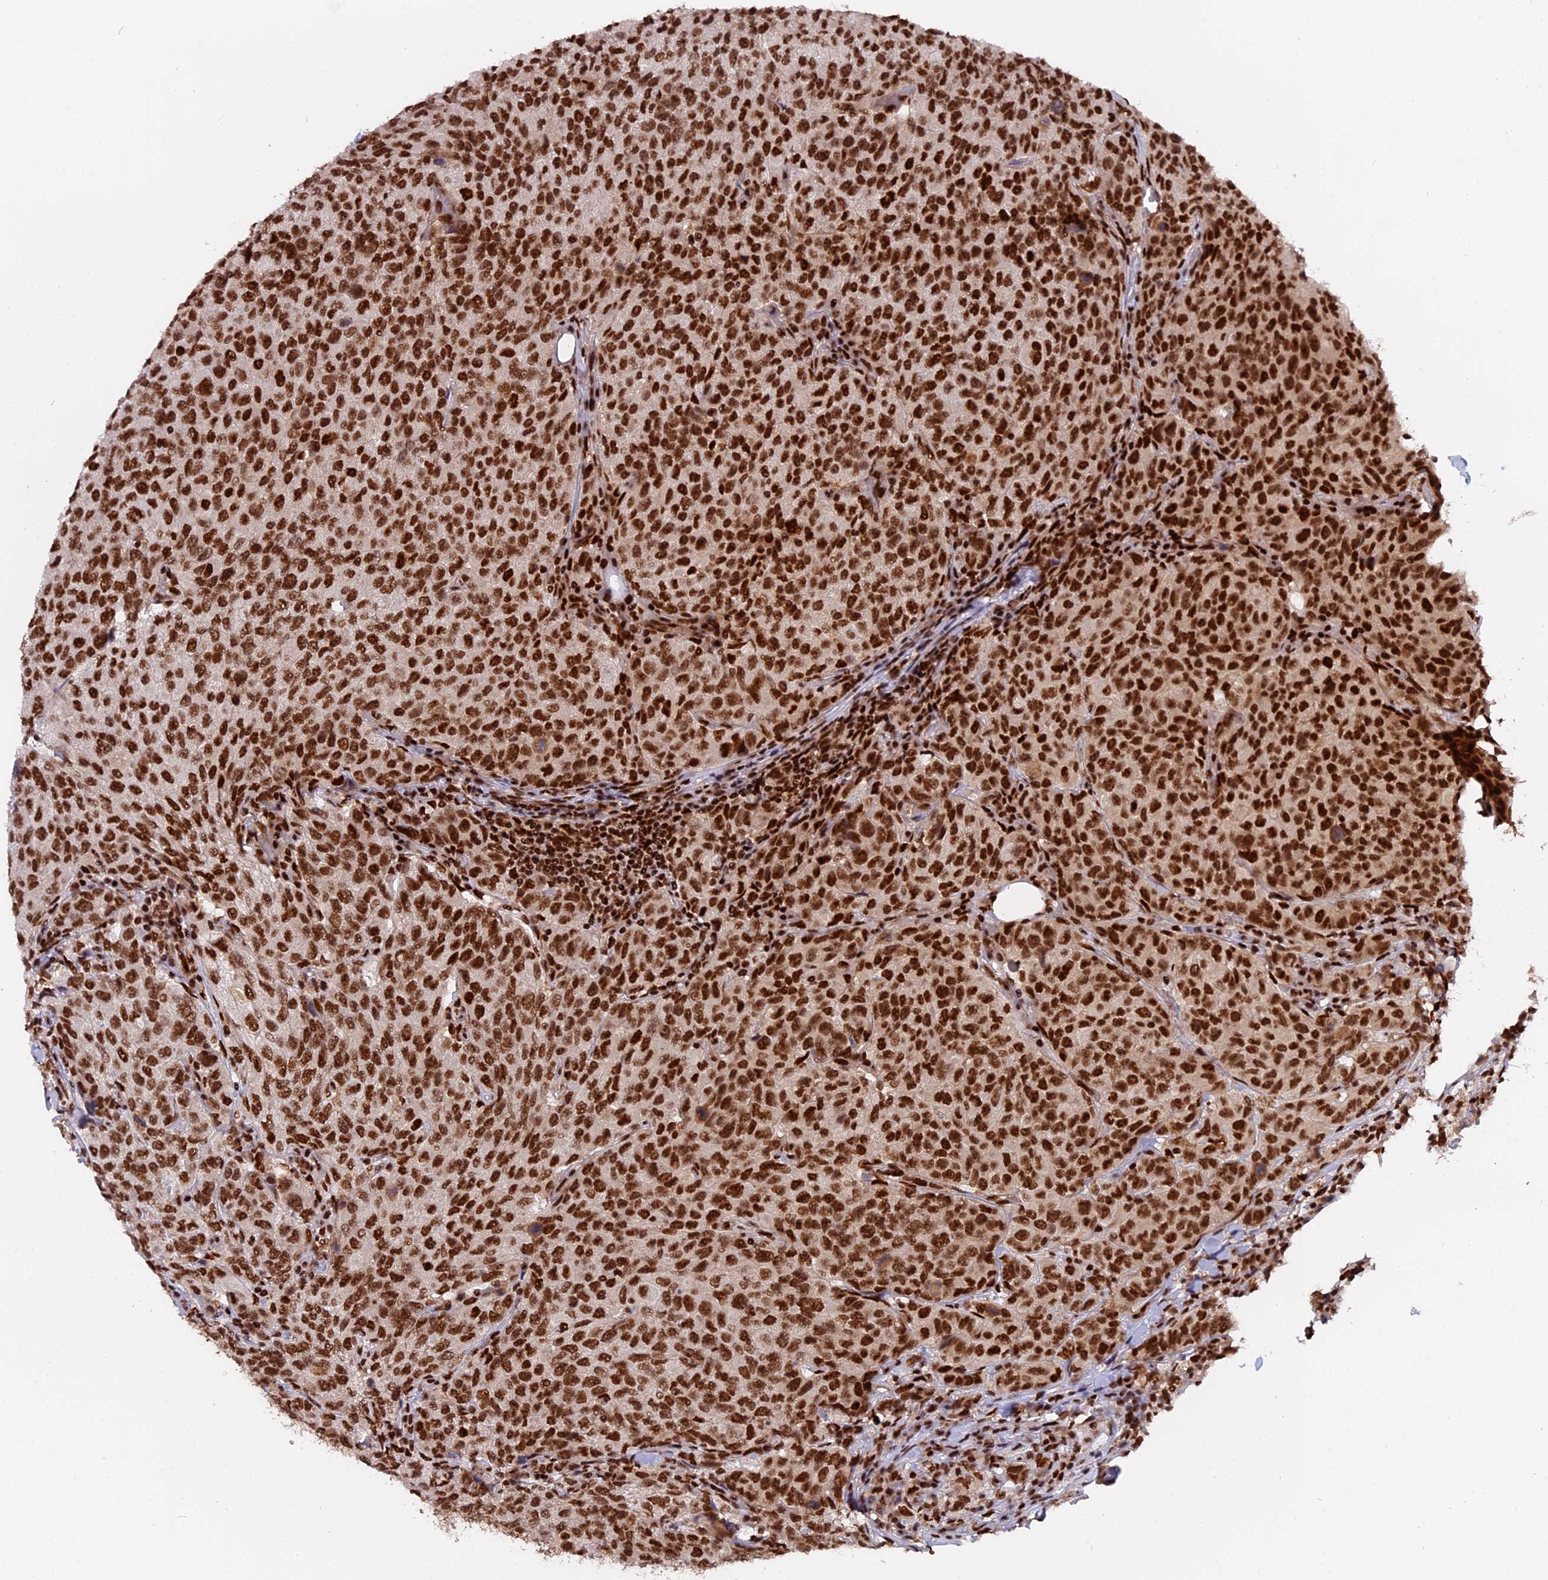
{"staining": {"intensity": "strong", "quantity": ">75%", "location": "nuclear"}, "tissue": "breast cancer", "cell_type": "Tumor cells", "image_type": "cancer", "snomed": [{"axis": "morphology", "description": "Duct carcinoma"}, {"axis": "topography", "description": "Breast"}], "caption": "Immunohistochemistry (IHC) of breast cancer demonstrates high levels of strong nuclear staining in approximately >75% of tumor cells. (DAB (3,3'-diaminobenzidine) = brown stain, brightfield microscopy at high magnification).", "gene": "RAMAC", "patient": {"sex": "female", "age": 55}}